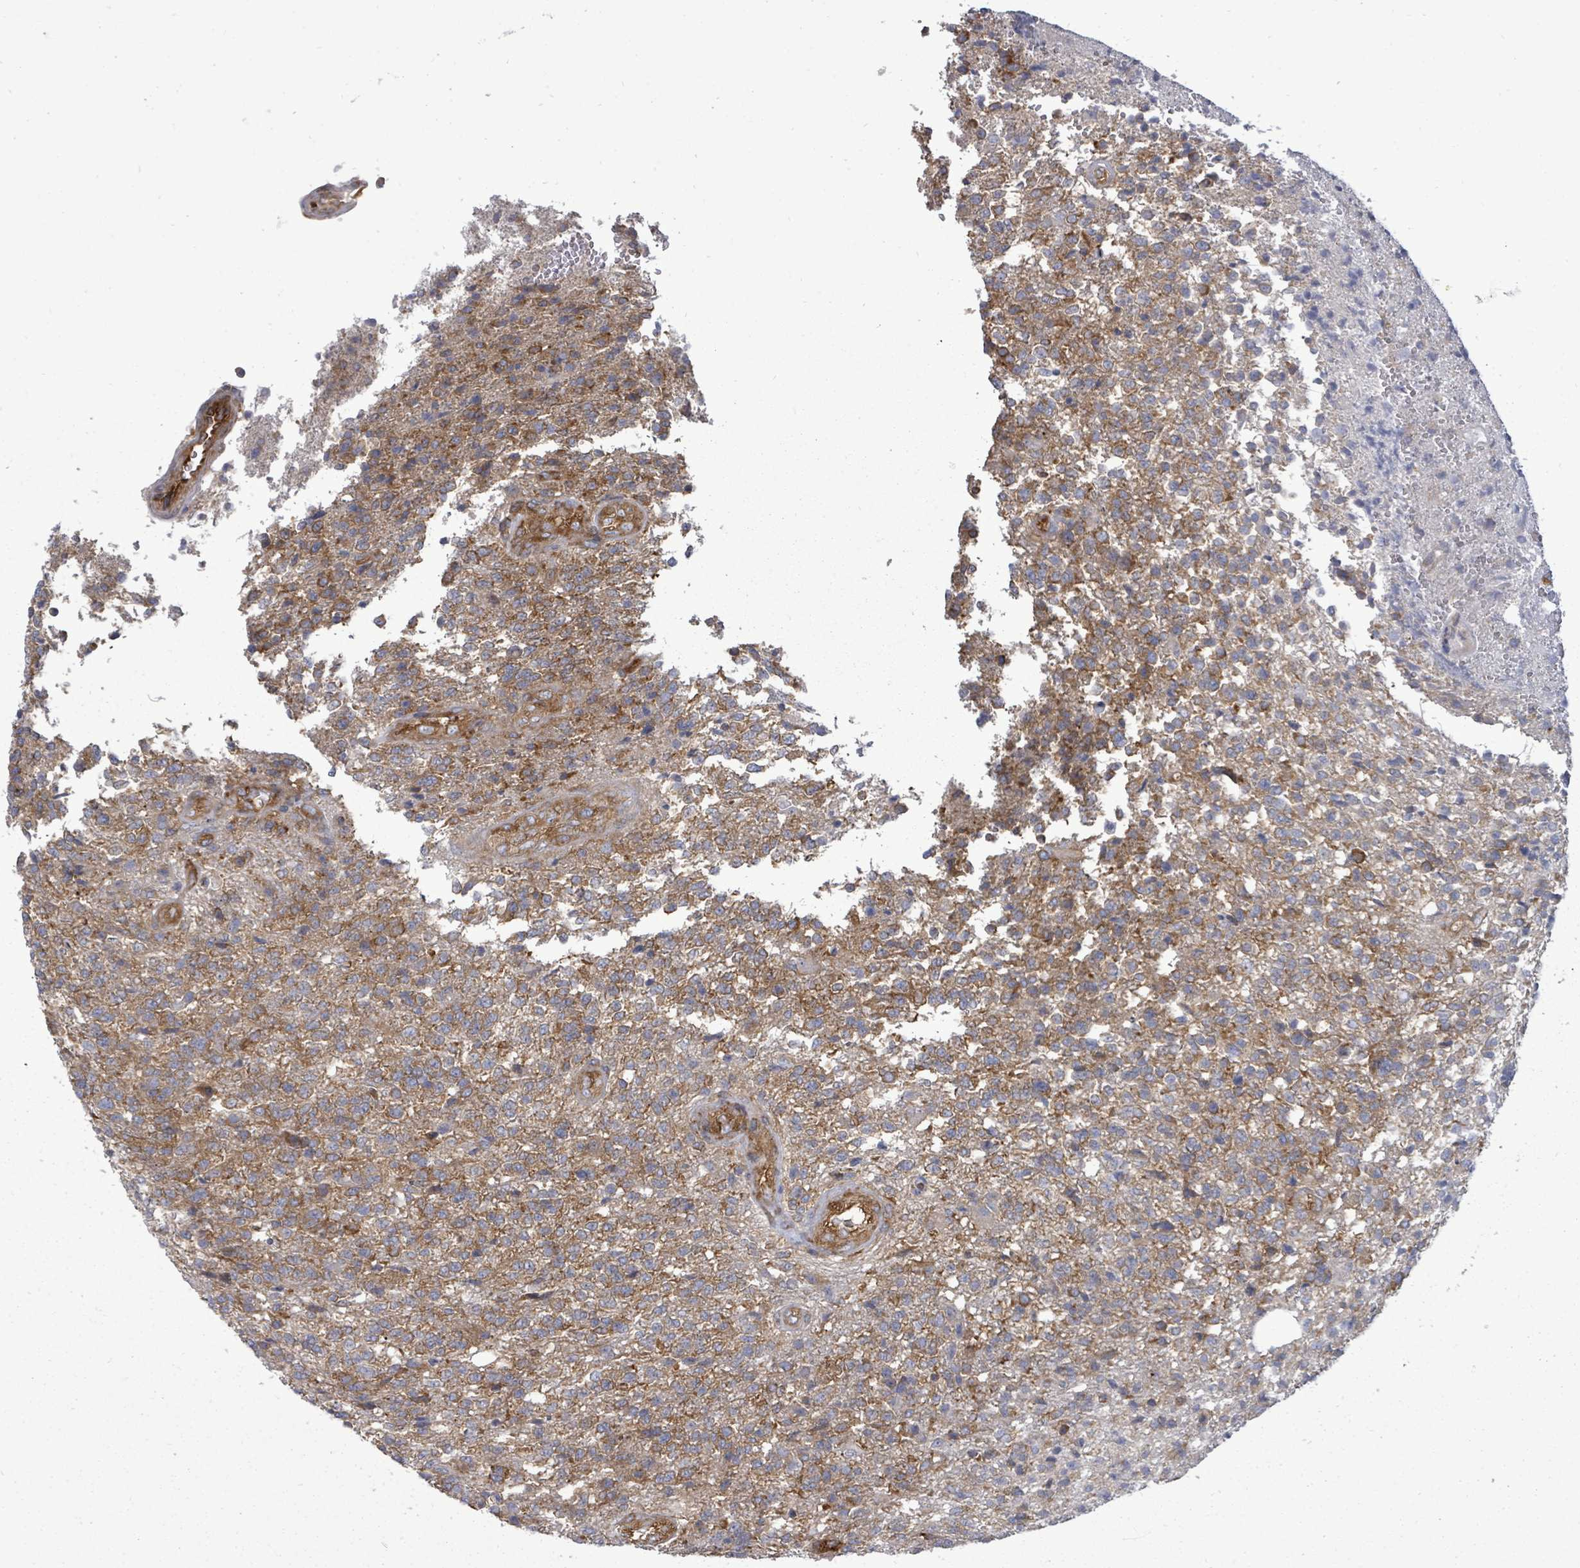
{"staining": {"intensity": "moderate", "quantity": "<25%", "location": "cytoplasmic/membranous"}, "tissue": "glioma", "cell_type": "Tumor cells", "image_type": "cancer", "snomed": [{"axis": "morphology", "description": "Glioma, malignant, High grade"}, {"axis": "topography", "description": "Brain"}], "caption": "The micrograph reveals staining of glioma, revealing moderate cytoplasmic/membranous protein staining (brown color) within tumor cells.", "gene": "EIF3C", "patient": {"sex": "male", "age": 56}}